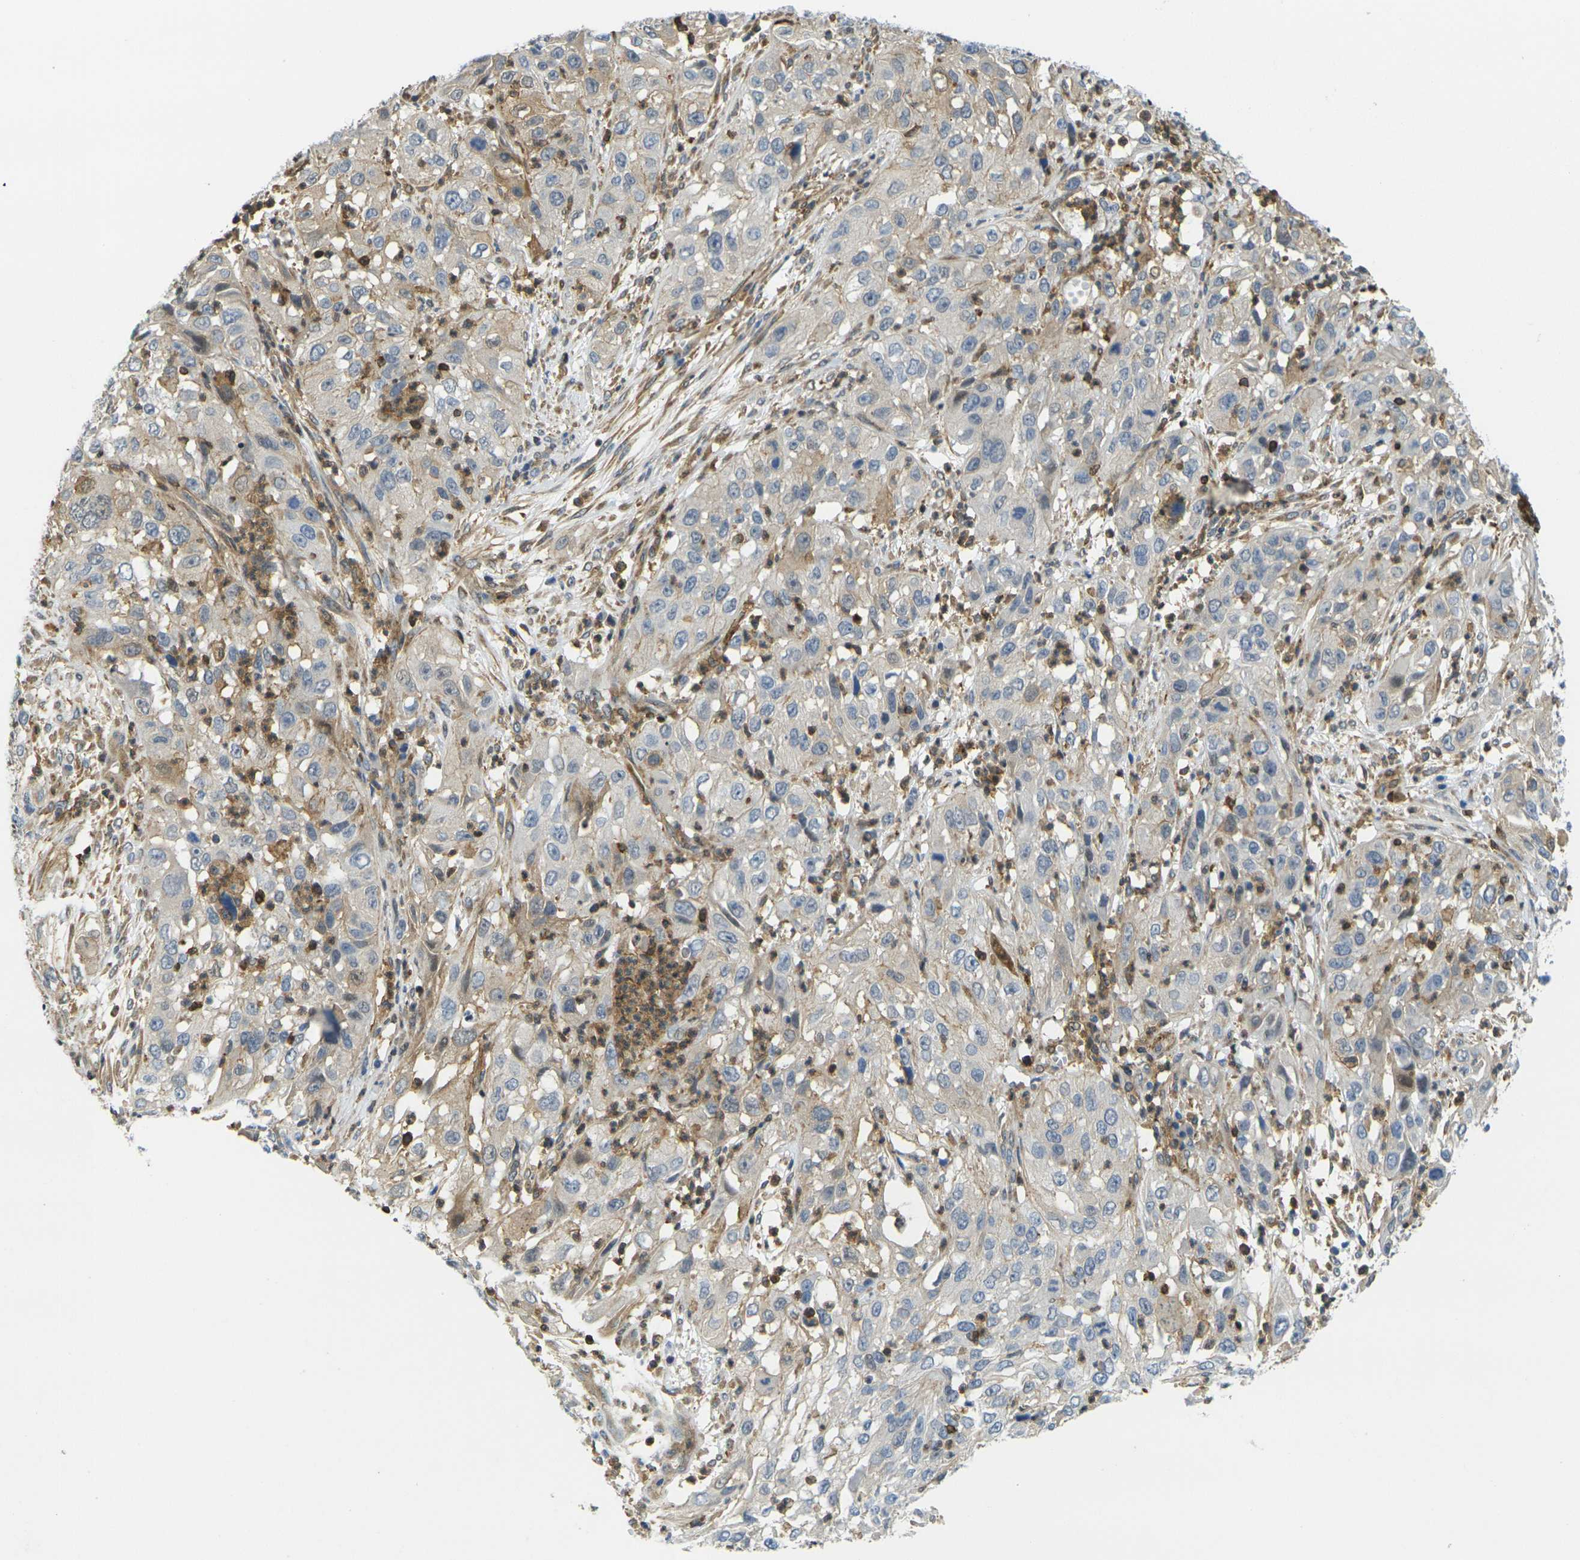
{"staining": {"intensity": "weak", "quantity": ">75%", "location": "cytoplasmic/membranous"}, "tissue": "cervical cancer", "cell_type": "Tumor cells", "image_type": "cancer", "snomed": [{"axis": "morphology", "description": "Squamous cell carcinoma, NOS"}, {"axis": "topography", "description": "Cervix"}], "caption": "A high-resolution photomicrograph shows immunohistochemistry (IHC) staining of cervical cancer, which exhibits weak cytoplasmic/membranous staining in about >75% of tumor cells.", "gene": "LASP1", "patient": {"sex": "female", "age": 32}}